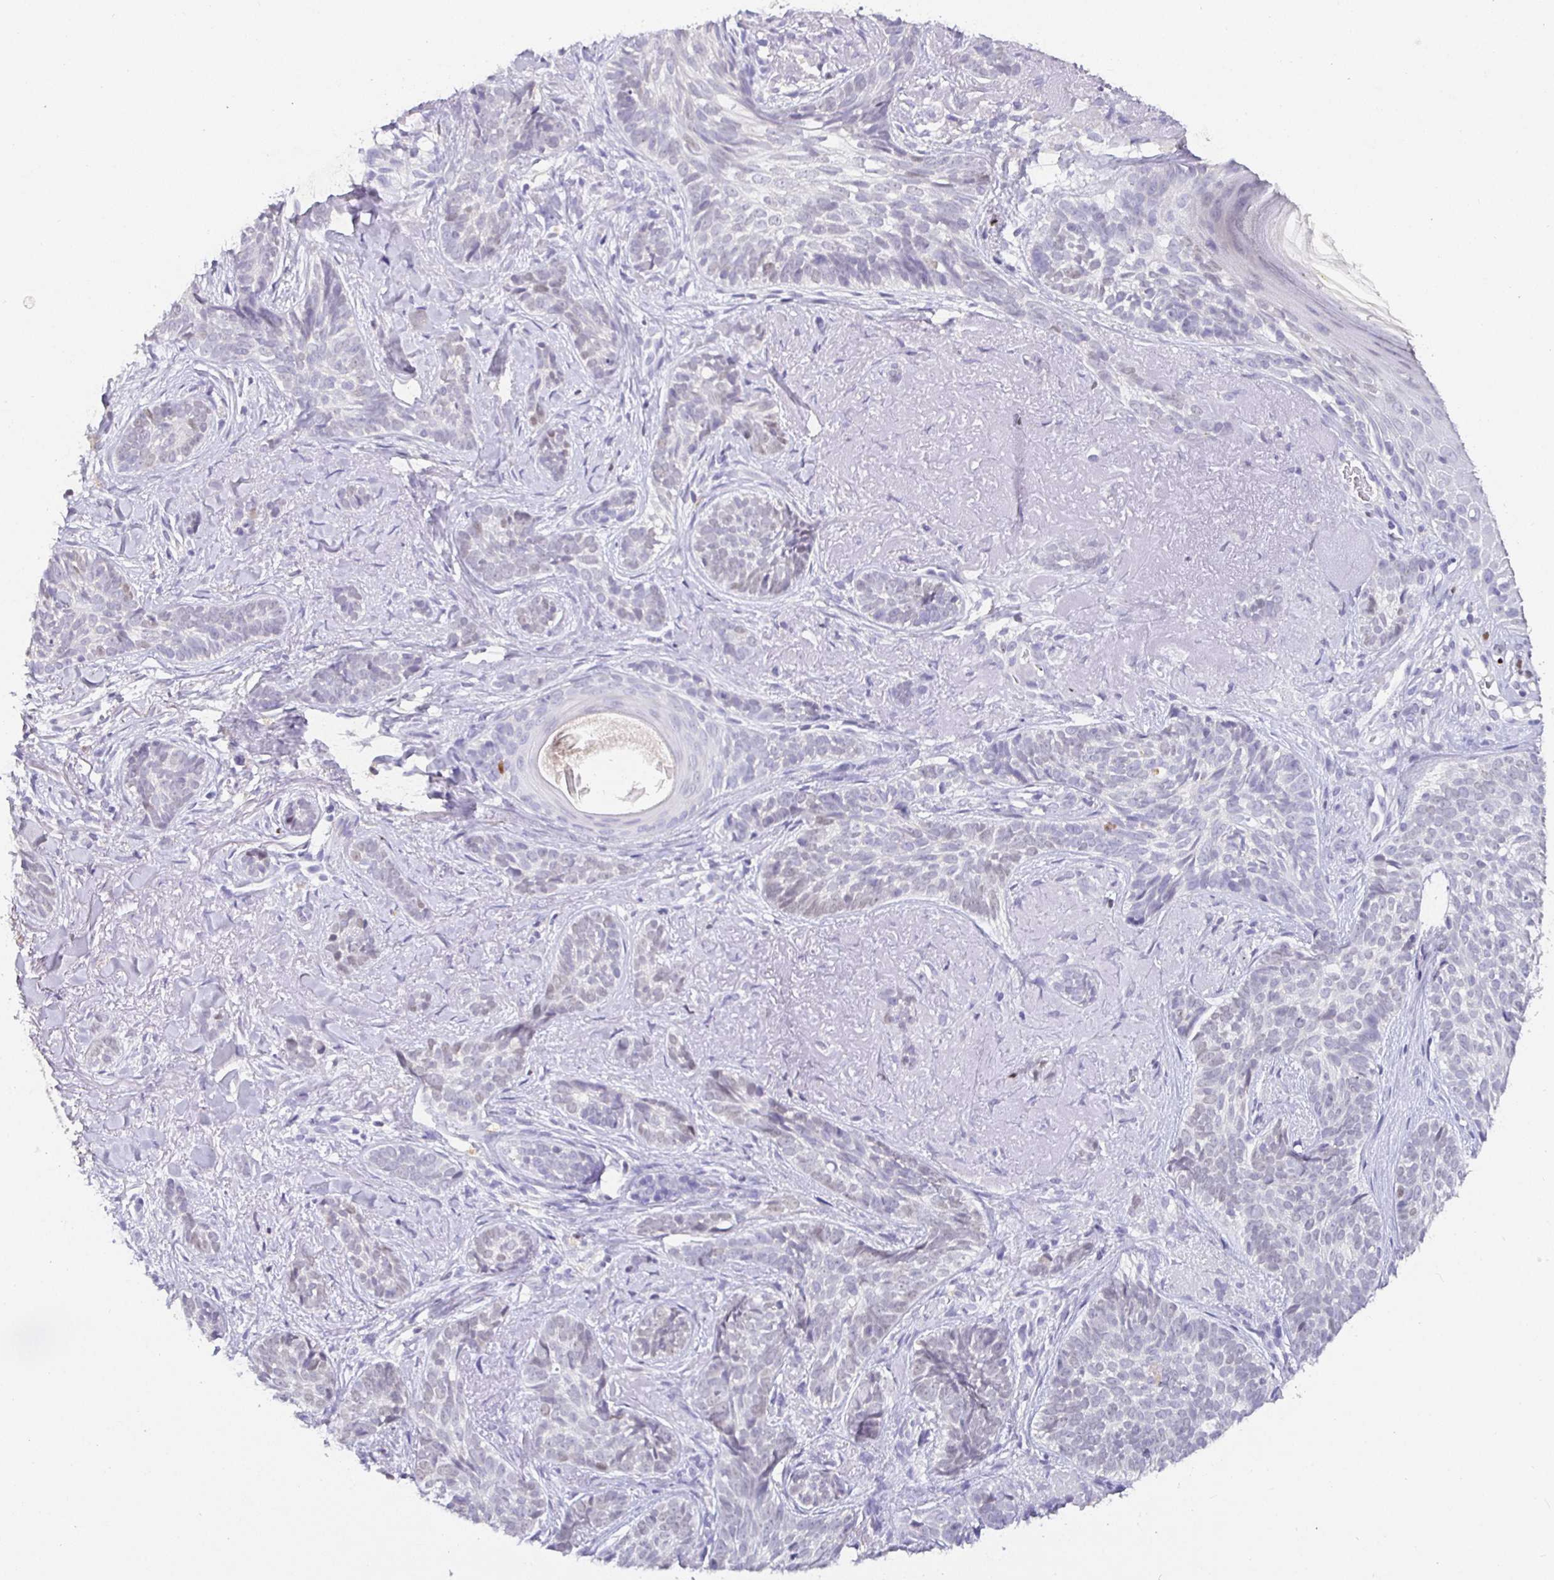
{"staining": {"intensity": "weak", "quantity": "<25%", "location": "nuclear"}, "tissue": "skin cancer", "cell_type": "Tumor cells", "image_type": "cancer", "snomed": [{"axis": "morphology", "description": "Basal cell carcinoma"}, {"axis": "morphology", "description": "BCC, high aggressive"}, {"axis": "topography", "description": "Skin"}], "caption": "A histopathology image of human bcc,  high aggressive (skin) is negative for staining in tumor cells. (DAB immunohistochemistry, high magnification).", "gene": "SATB1", "patient": {"sex": "female", "age": 79}}